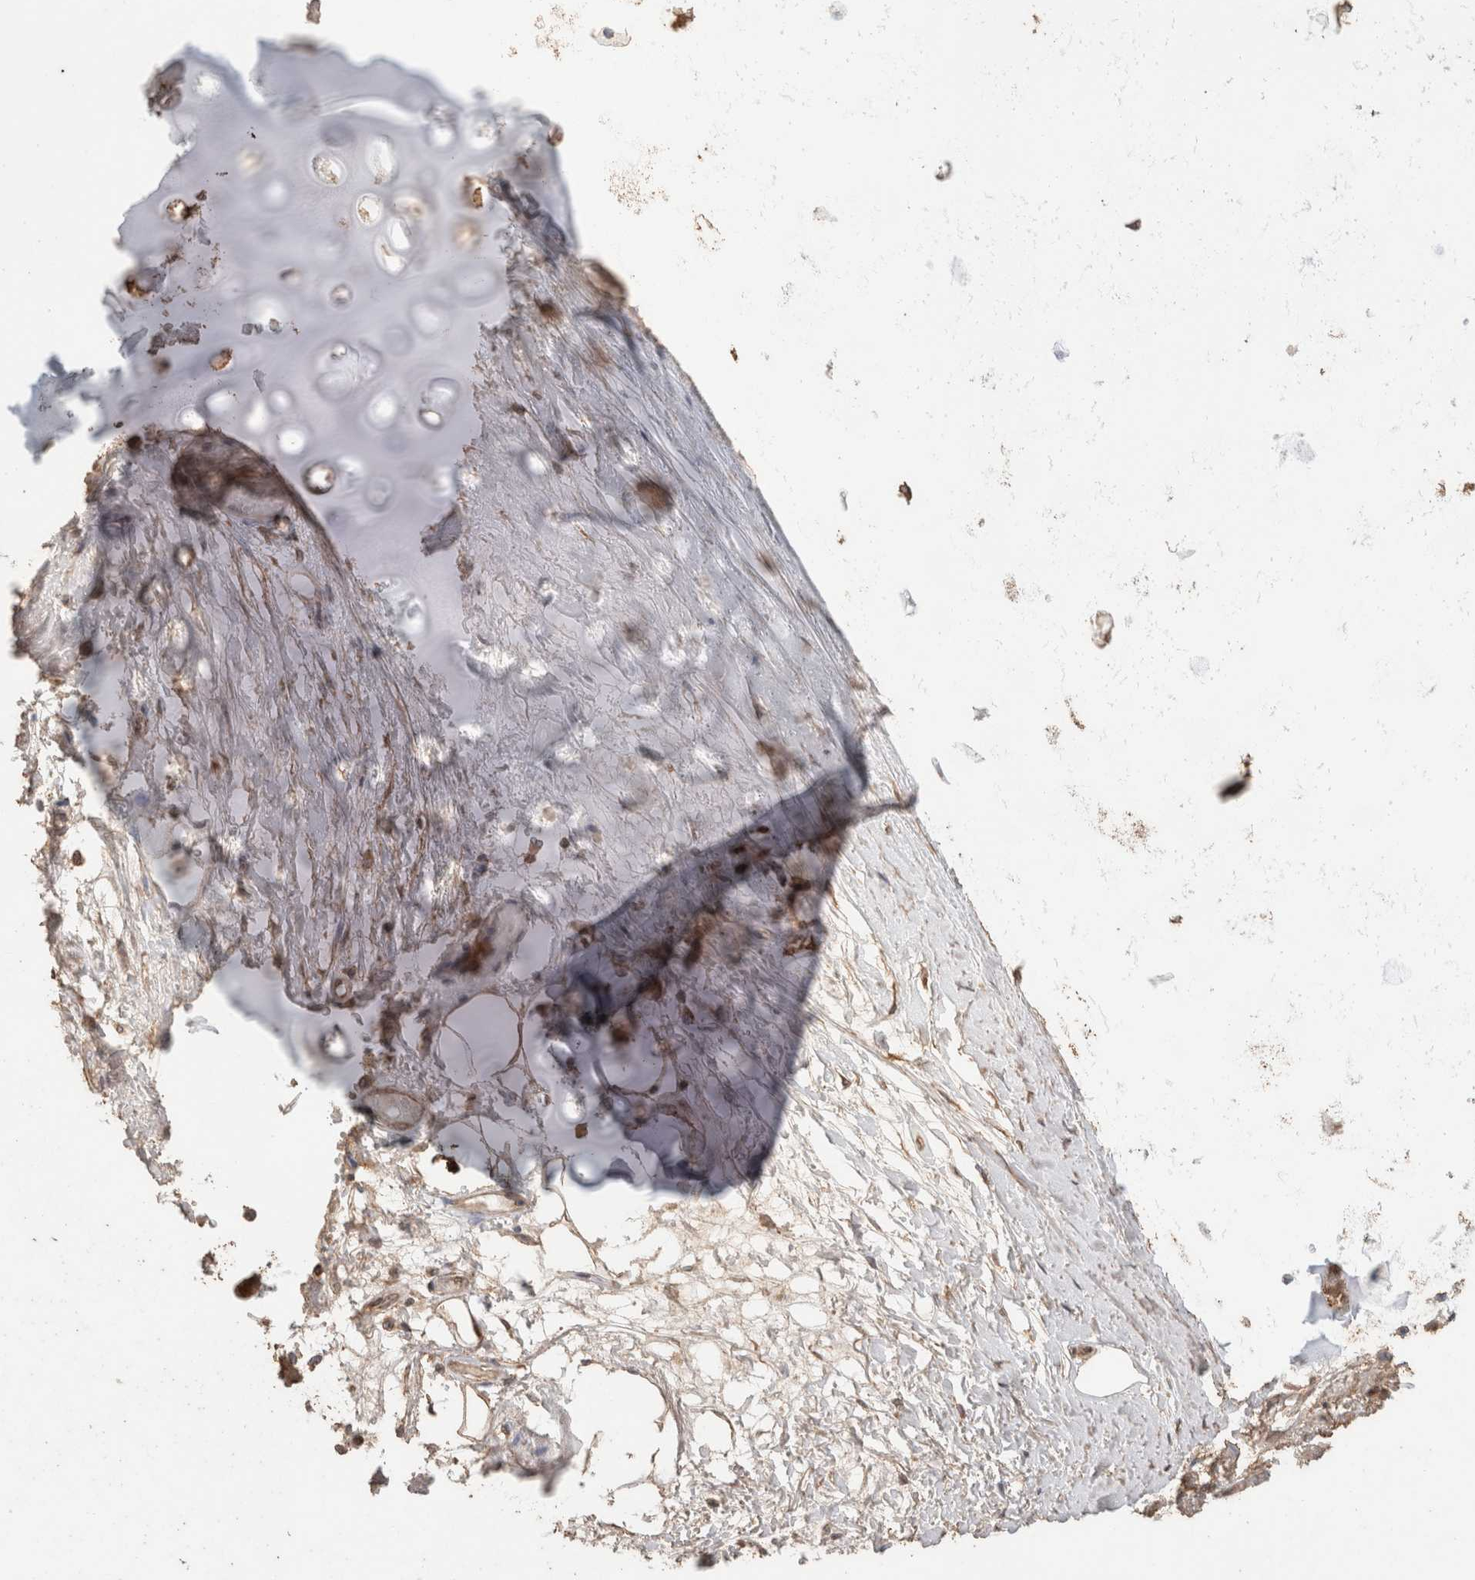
{"staining": {"intensity": "weak", "quantity": ">75%", "location": "cytoplasmic/membranous"}, "tissue": "adipose tissue", "cell_type": "Adipocytes", "image_type": "normal", "snomed": [{"axis": "morphology", "description": "Normal tissue, NOS"}, {"axis": "topography", "description": "Bronchus"}], "caption": "Protein staining by immunohistochemistry displays weak cytoplasmic/membranous expression in approximately >75% of adipocytes in benign adipose tissue.", "gene": "CX3CL1", "patient": {"sex": "male", "age": 66}}